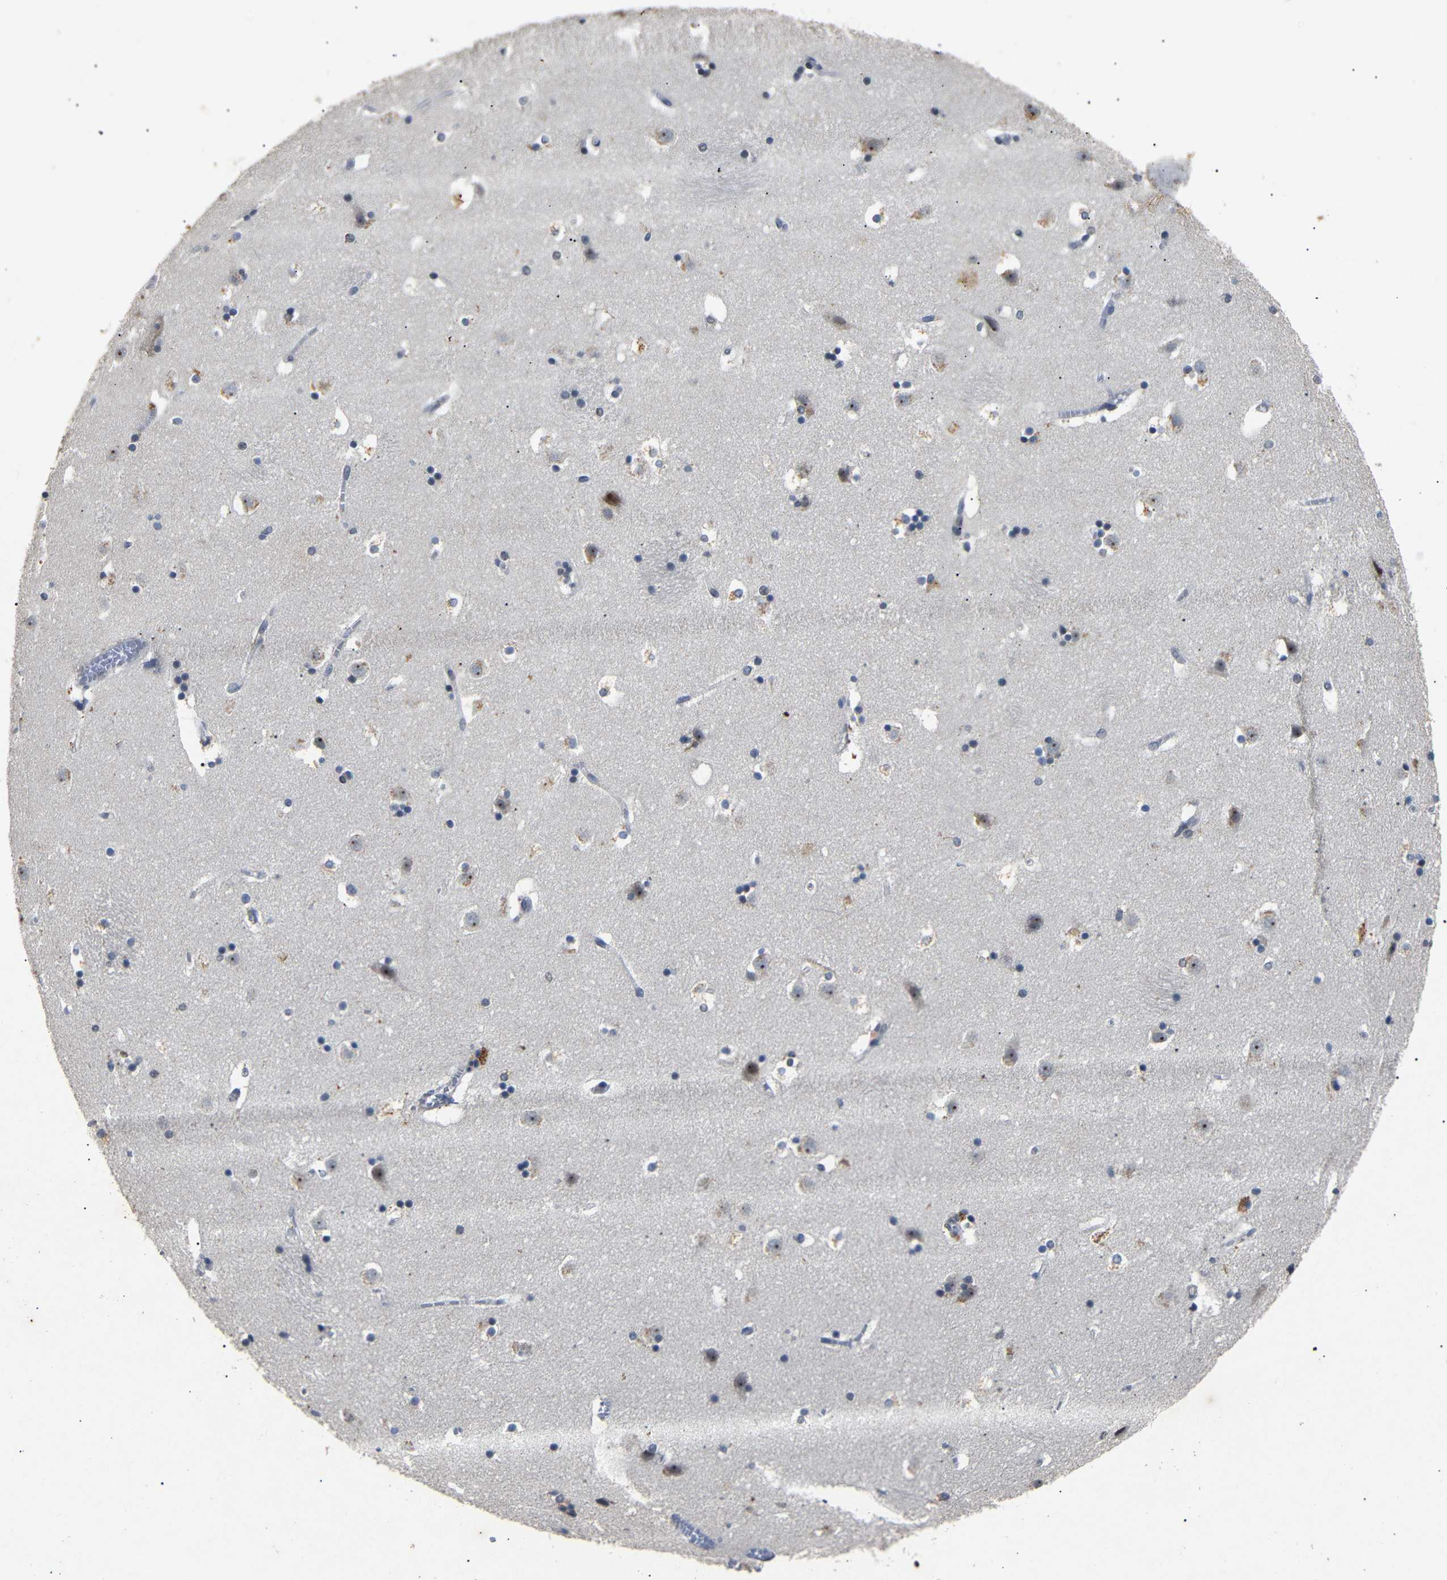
{"staining": {"intensity": "moderate", "quantity": "<25%", "location": "cytoplasmic/membranous"}, "tissue": "caudate", "cell_type": "Glial cells", "image_type": "normal", "snomed": [{"axis": "morphology", "description": "Normal tissue, NOS"}, {"axis": "topography", "description": "Lateral ventricle wall"}], "caption": "An image of human caudate stained for a protein shows moderate cytoplasmic/membranous brown staining in glial cells. The protein is shown in brown color, while the nuclei are stained blue.", "gene": "PARN", "patient": {"sex": "male", "age": 45}}